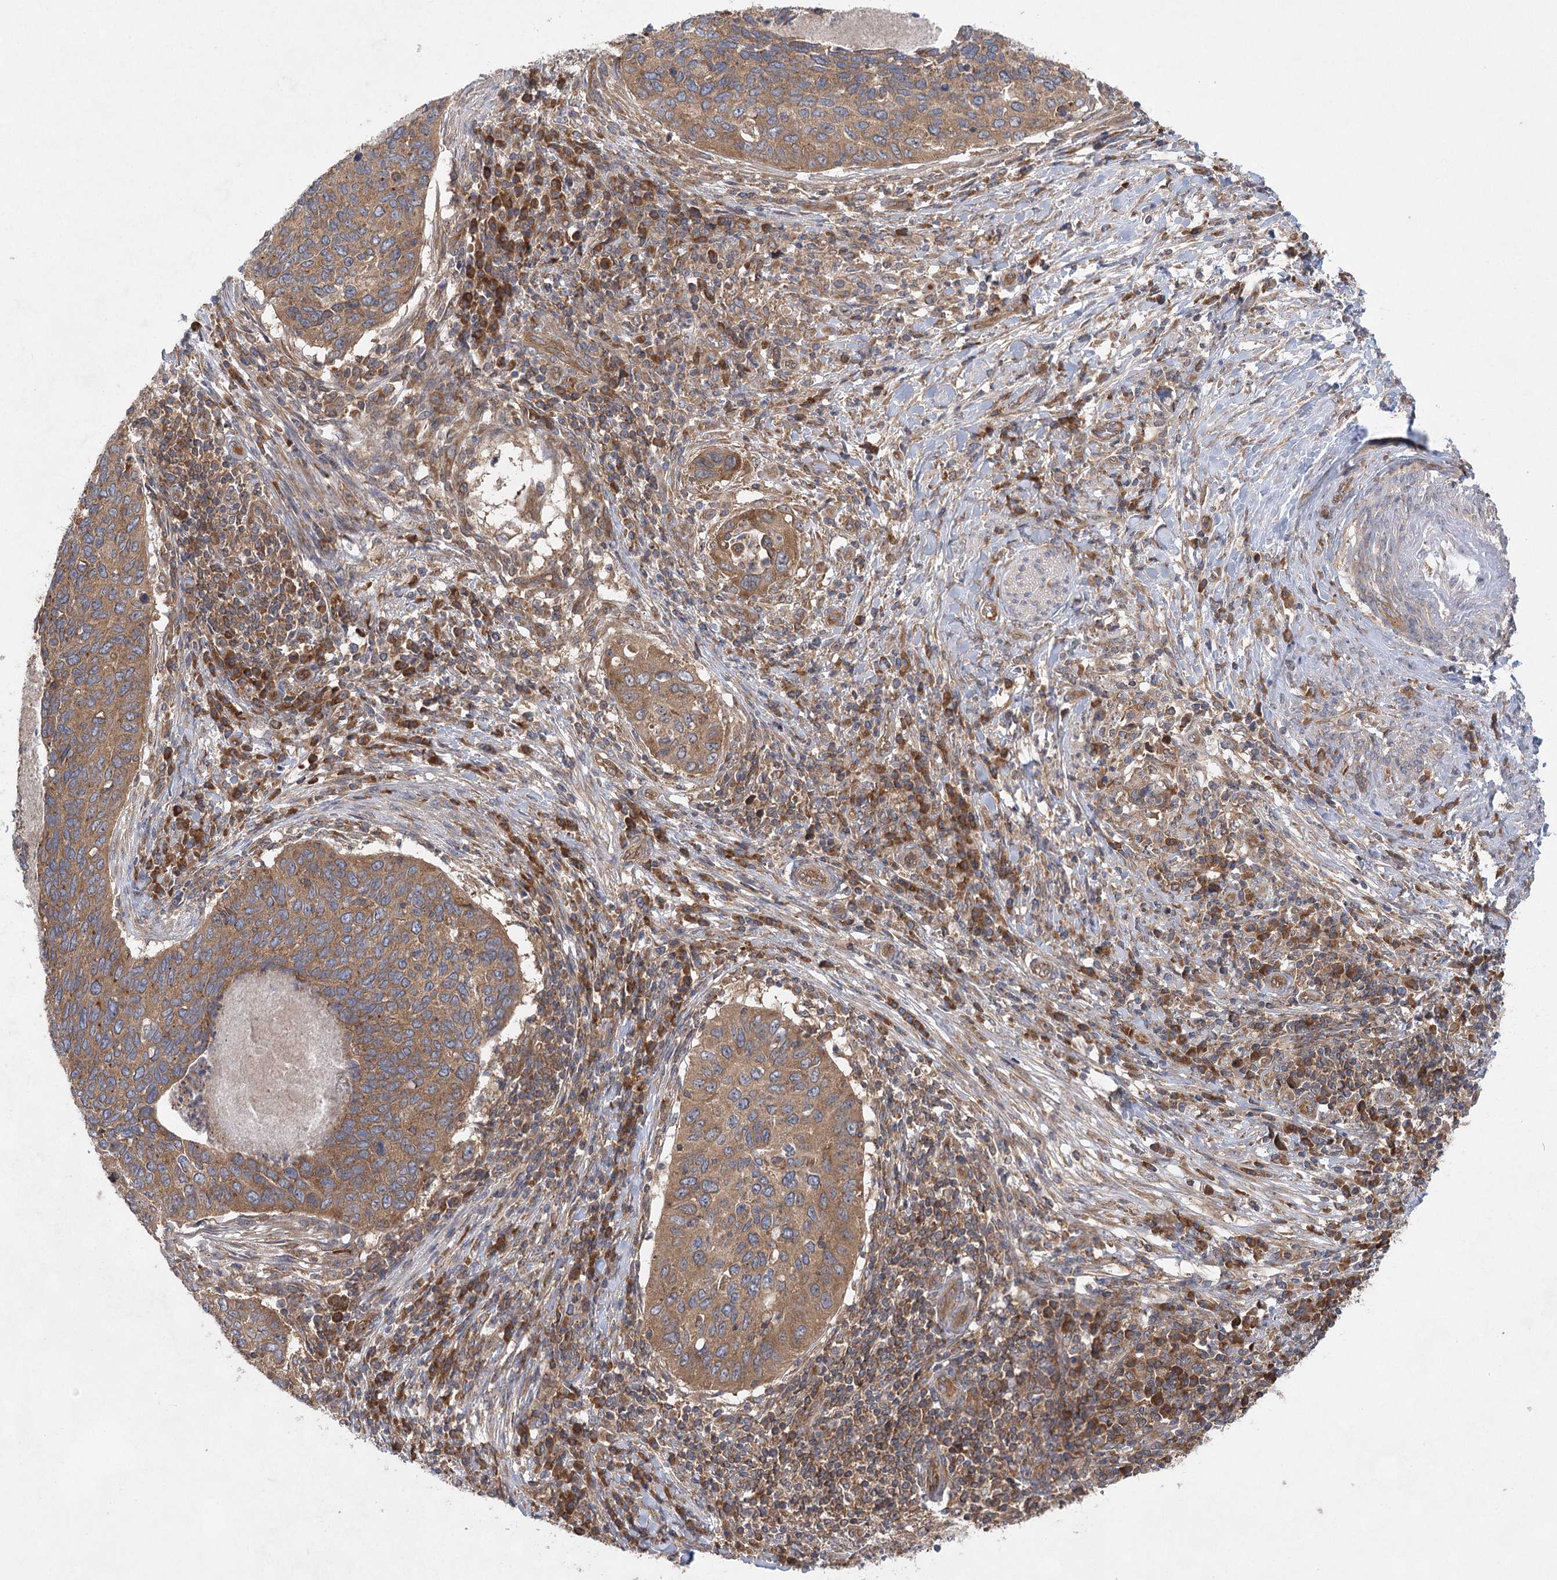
{"staining": {"intensity": "moderate", "quantity": ">75%", "location": "cytoplasmic/membranous"}, "tissue": "cervical cancer", "cell_type": "Tumor cells", "image_type": "cancer", "snomed": [{"axis": "morphology", "description": "Squamous cell carcinoma, NOS"}, {"axis": "topography", "description": "Cervix"}], "caption": "Immunohistochemical staining of human cervical squamous cell carcinoma shows medium levels of moderate cytoplasmic/membranous positivity in about >75% of tumor cells.", "gene": "EIF3A", "patient": {"sex": "female", "age": 38}}